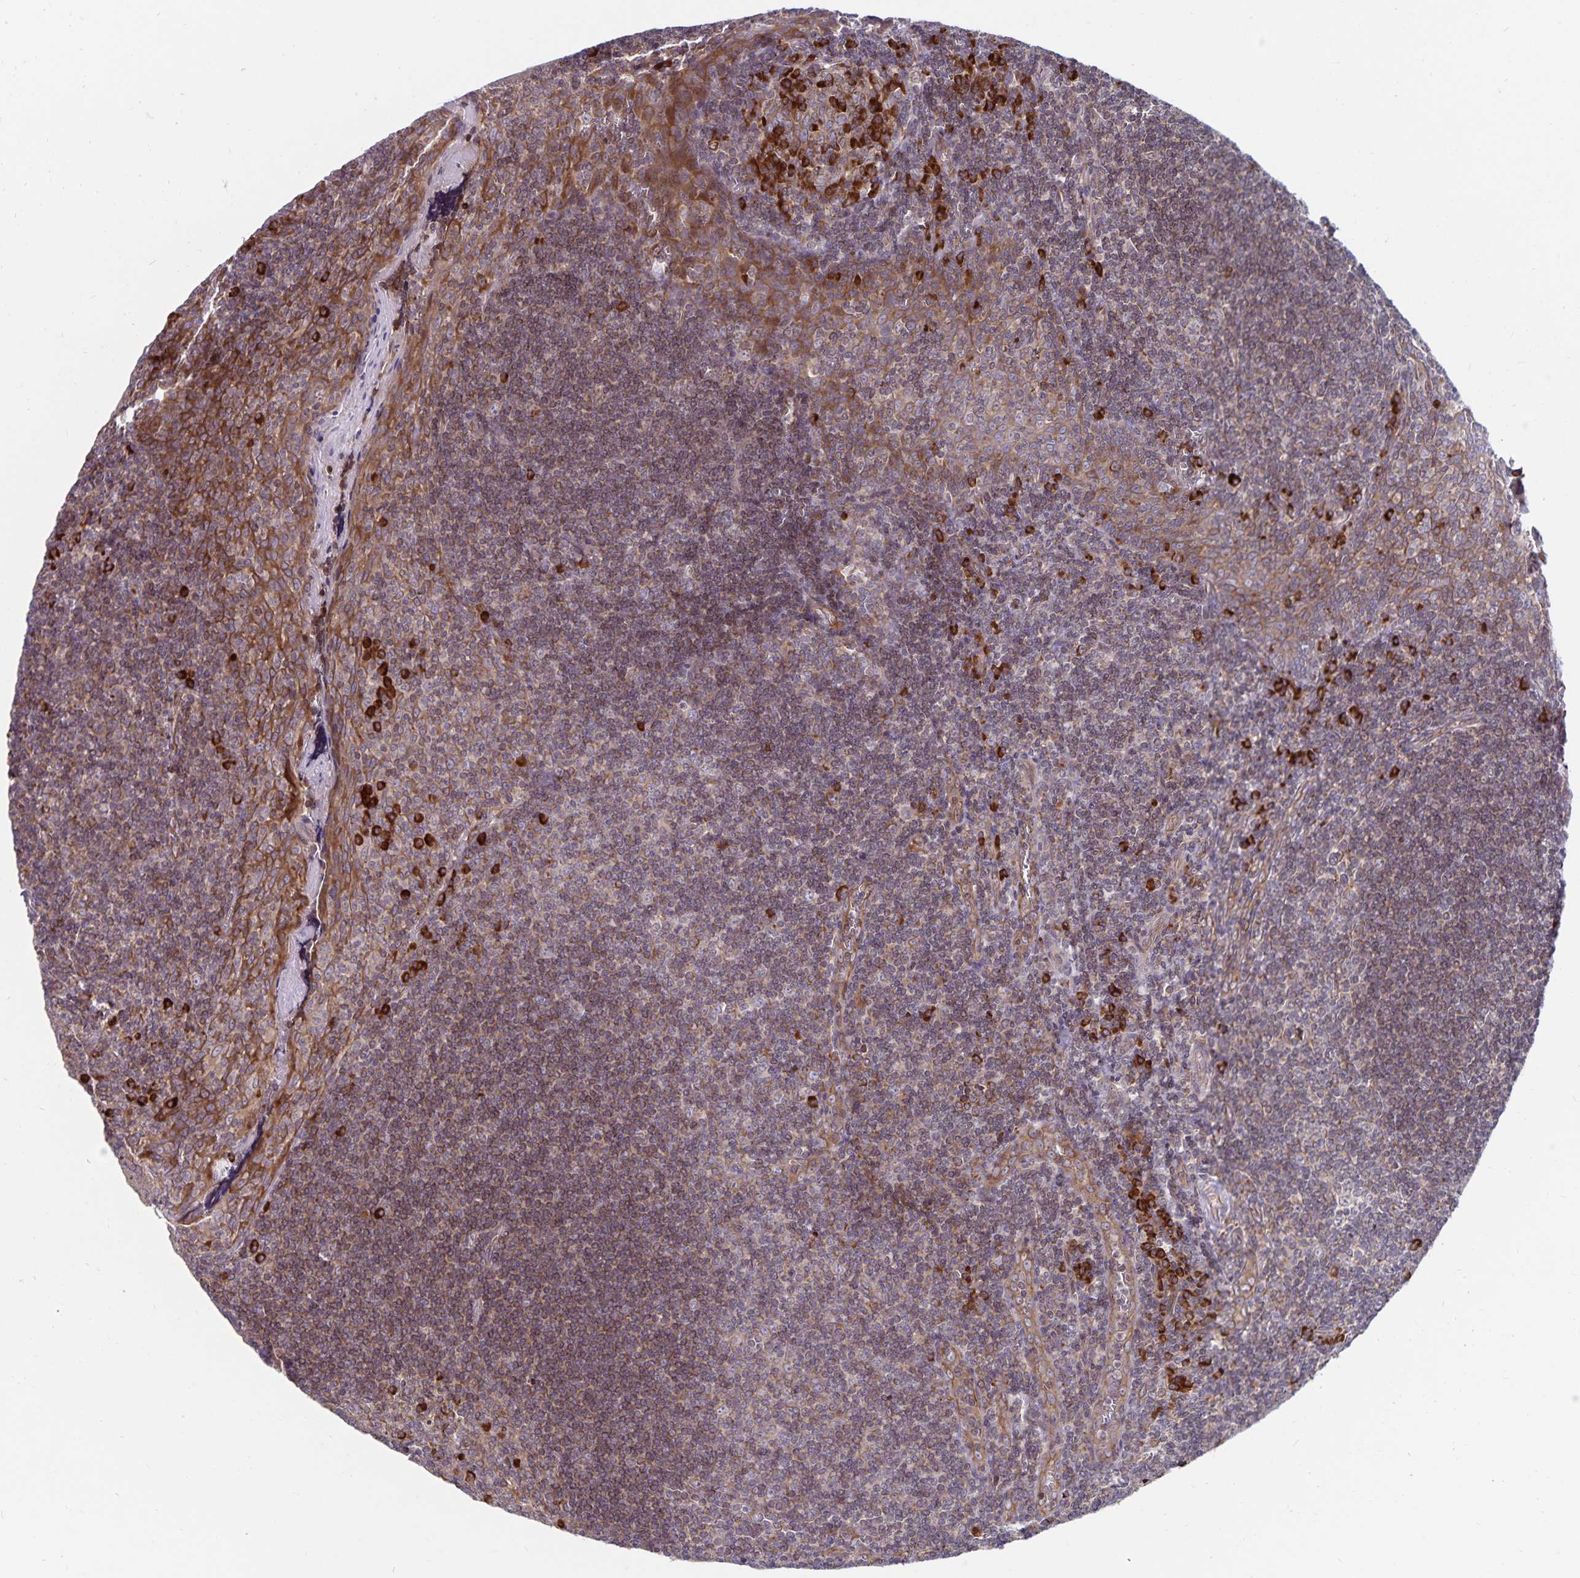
{"staining": {"intensity": "strong", "quantity": "<25%", "location": "cytoplasmic/membranous"}, "tissue": "tonsil", "cell_type": "Germinal center cells", "image_type": "normal", "snomed": [{"axis": "morphology", "description": "Normal tissue, NOS"}, {"axis": "morphology", "description": "Inflammation, NOS"}, {"axis": "topography", "description": "Tonsil"}], "caption": "About <25% of germinal center cells in unremarkable tonsil display strong cytoplasmic/membranous protein staining as visualized by brown immunohistochemical staining.", "gene": "SEC62", "patient": {"sex": "female", "age": 31}}